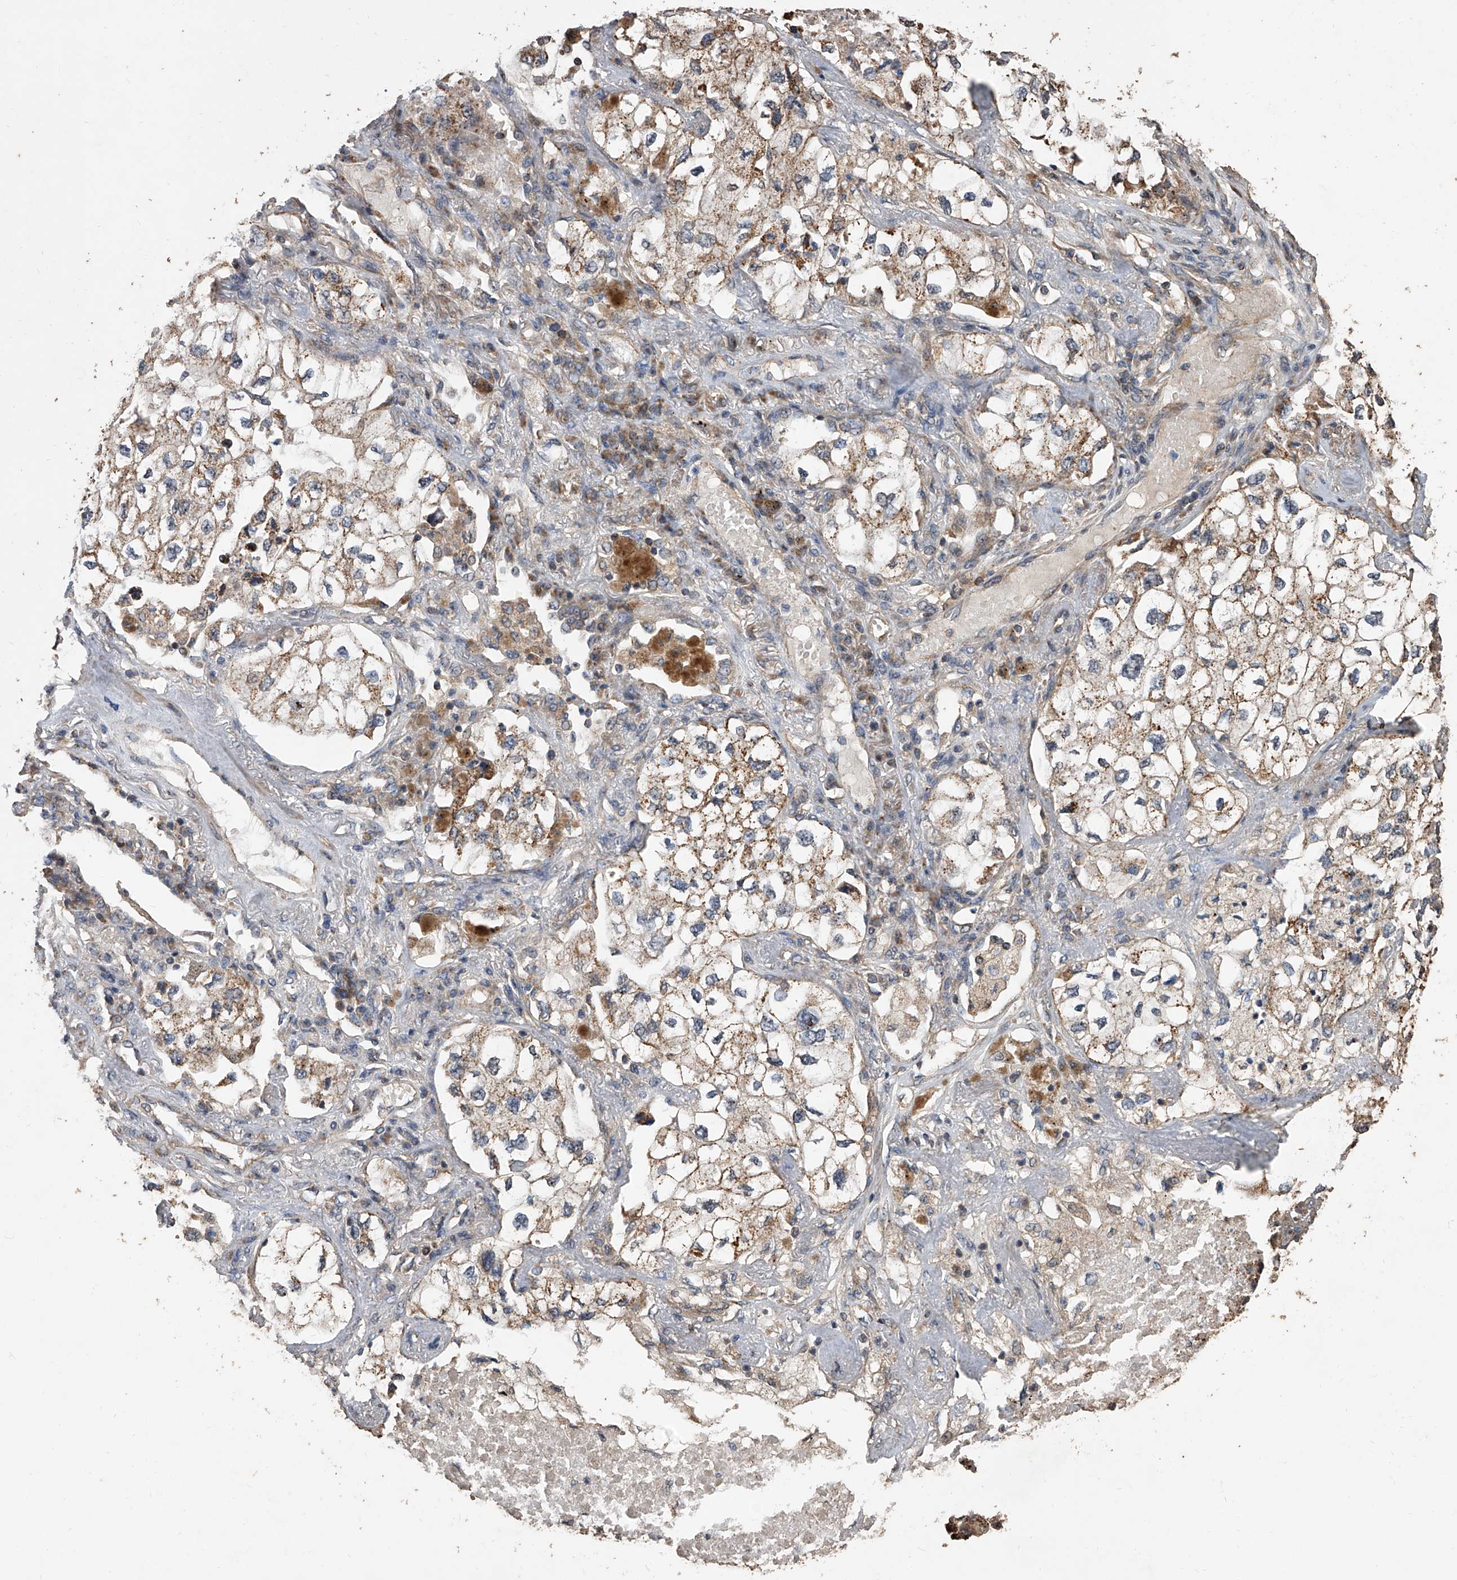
{"staining": {"intensity": "moderate", "quantity": ">75%", "location": "cytoplasmic/membranous"}, "tissue": "lung cancer", "cell_type": "Tumor cells", "image_type": "cancer", "snomed": [{"axis": "morphology", "description": "Adenocarcinoma, NOS"}, {"axis": "topography", "description": "Lung"}], "caption": "This image demonstrates lung cancer (adenocarcinoma) stained with immunohistochemistry (IHC) to label a protein in brown. The cytoplasmic/membranous of tumor cells show moderate positivity for the protein. Nuclei are counter-stained blue.", "gene": "LTV1", "patient": {"sex": "male", "age": 63}}